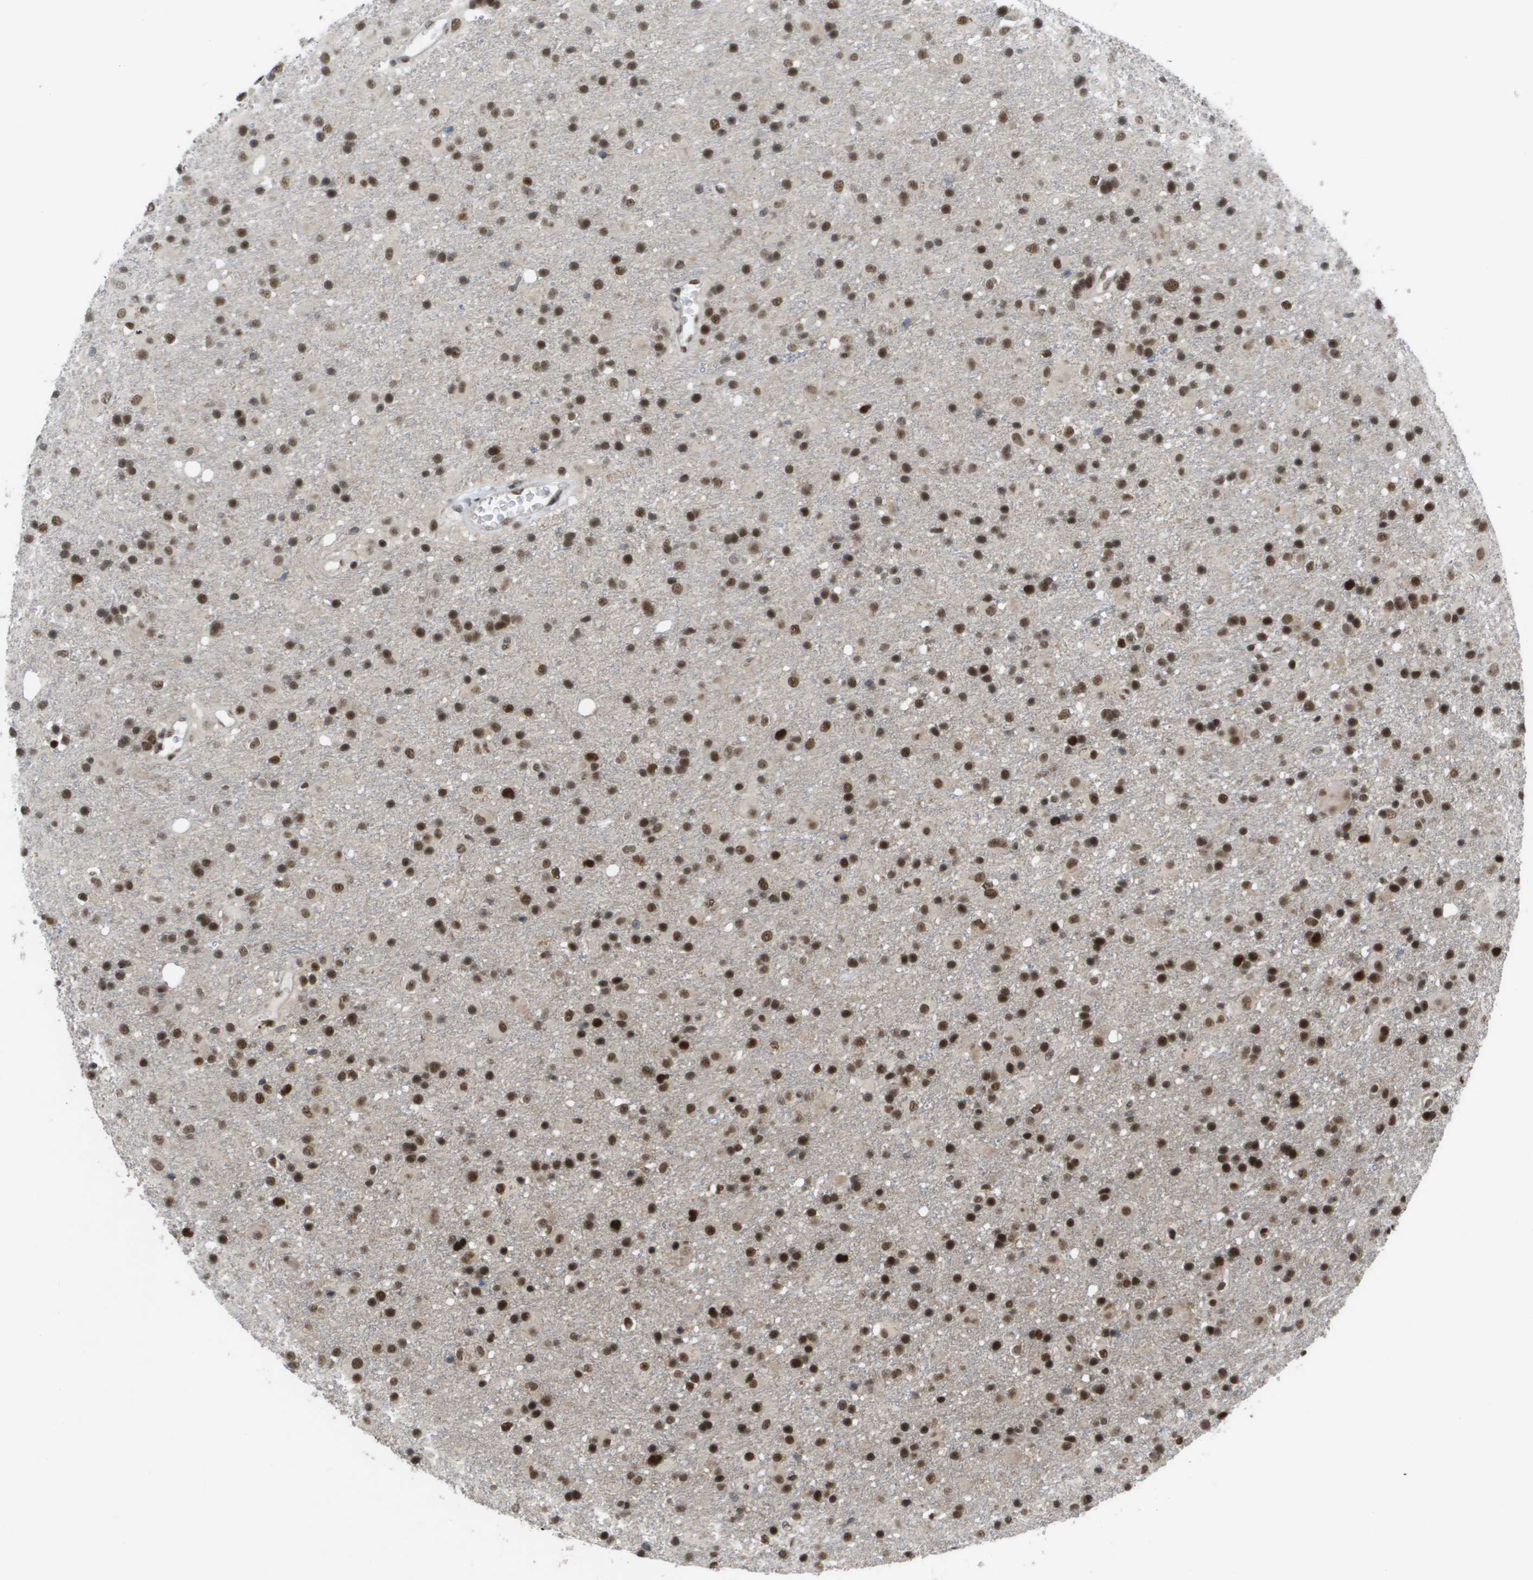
{"staining": {"intensity": "strong", "quantity": ">75%", "location": "nuclear"}, "tissue": "glioma", "cell_type": "Tumor cells", "image_type": "cancer", "snomed": [{"axis": "morphology", "description": "Glioma, malignant, Low grade"}, {"axis": "topography", "description": "Brain"}], "caption": "Protein staining of glioma tissue displays strong nuclear staining in approximately >75% of tumor cells.", "gene": "CDT1", "patient": {"sex": "male", "age": 65}}